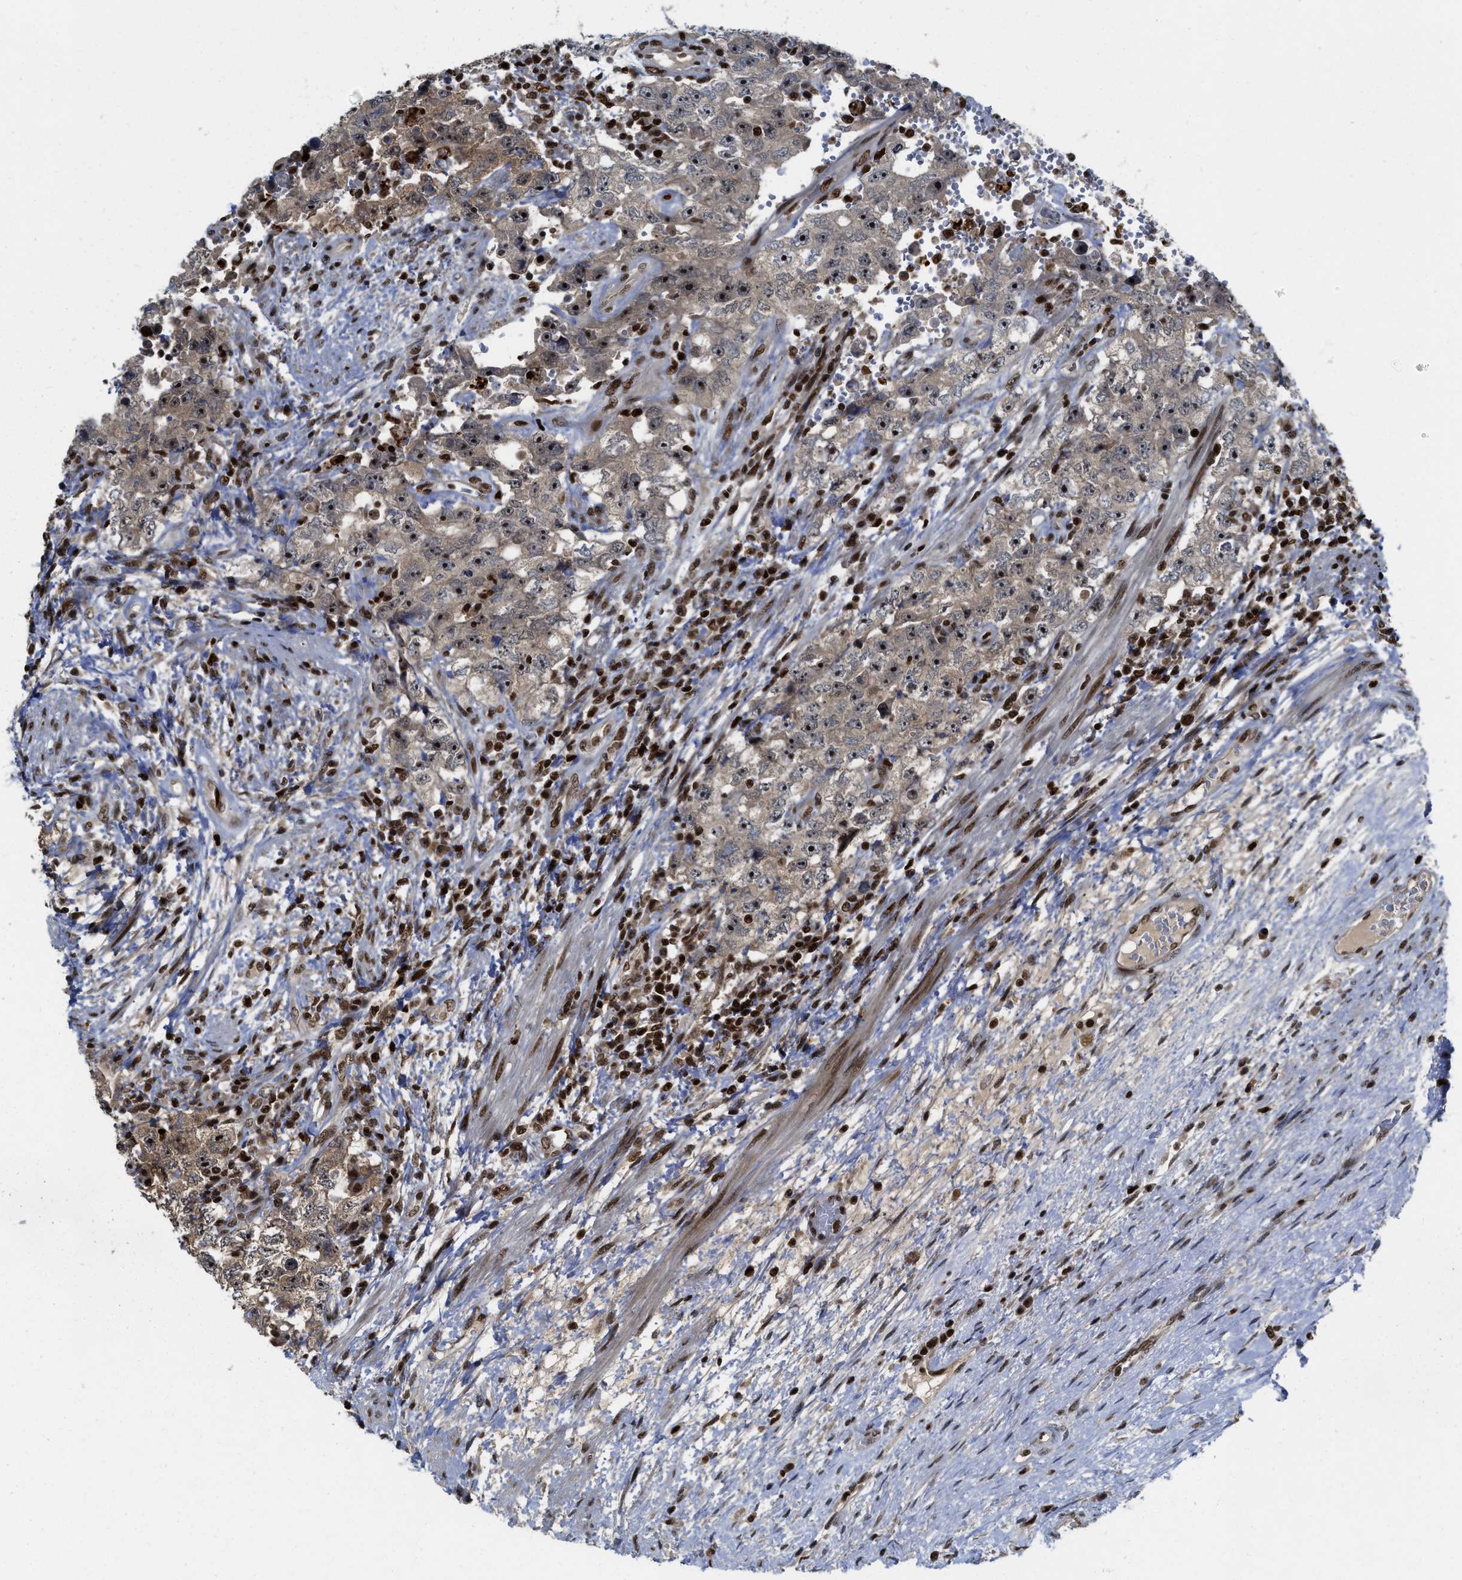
{"staining": {"intensity": "moderate", "quantity": ">75%", "location": "cytoplasmic/membranous,nuclear"}, "tissue": "testis cancer", "cell_type": "Tumor cells", "image_type": "cancer", "snomed": [{"axis": "morphology", "description": "Carcinoma, Embryonal, NOS"}, {"axis": "topography", "description": "Testis"}], "caption": "Immunohistochemistry (DAB (3,3'-diaminobenzidine)) staining of testis cancer (embryonal carcinoma) reveals moderate cytoplasmic/membranous and nuclear protein staining in approximately >75% of tumor cells.", "gene": "RFX5", "patient": {"sex": "male", "age": 26}}